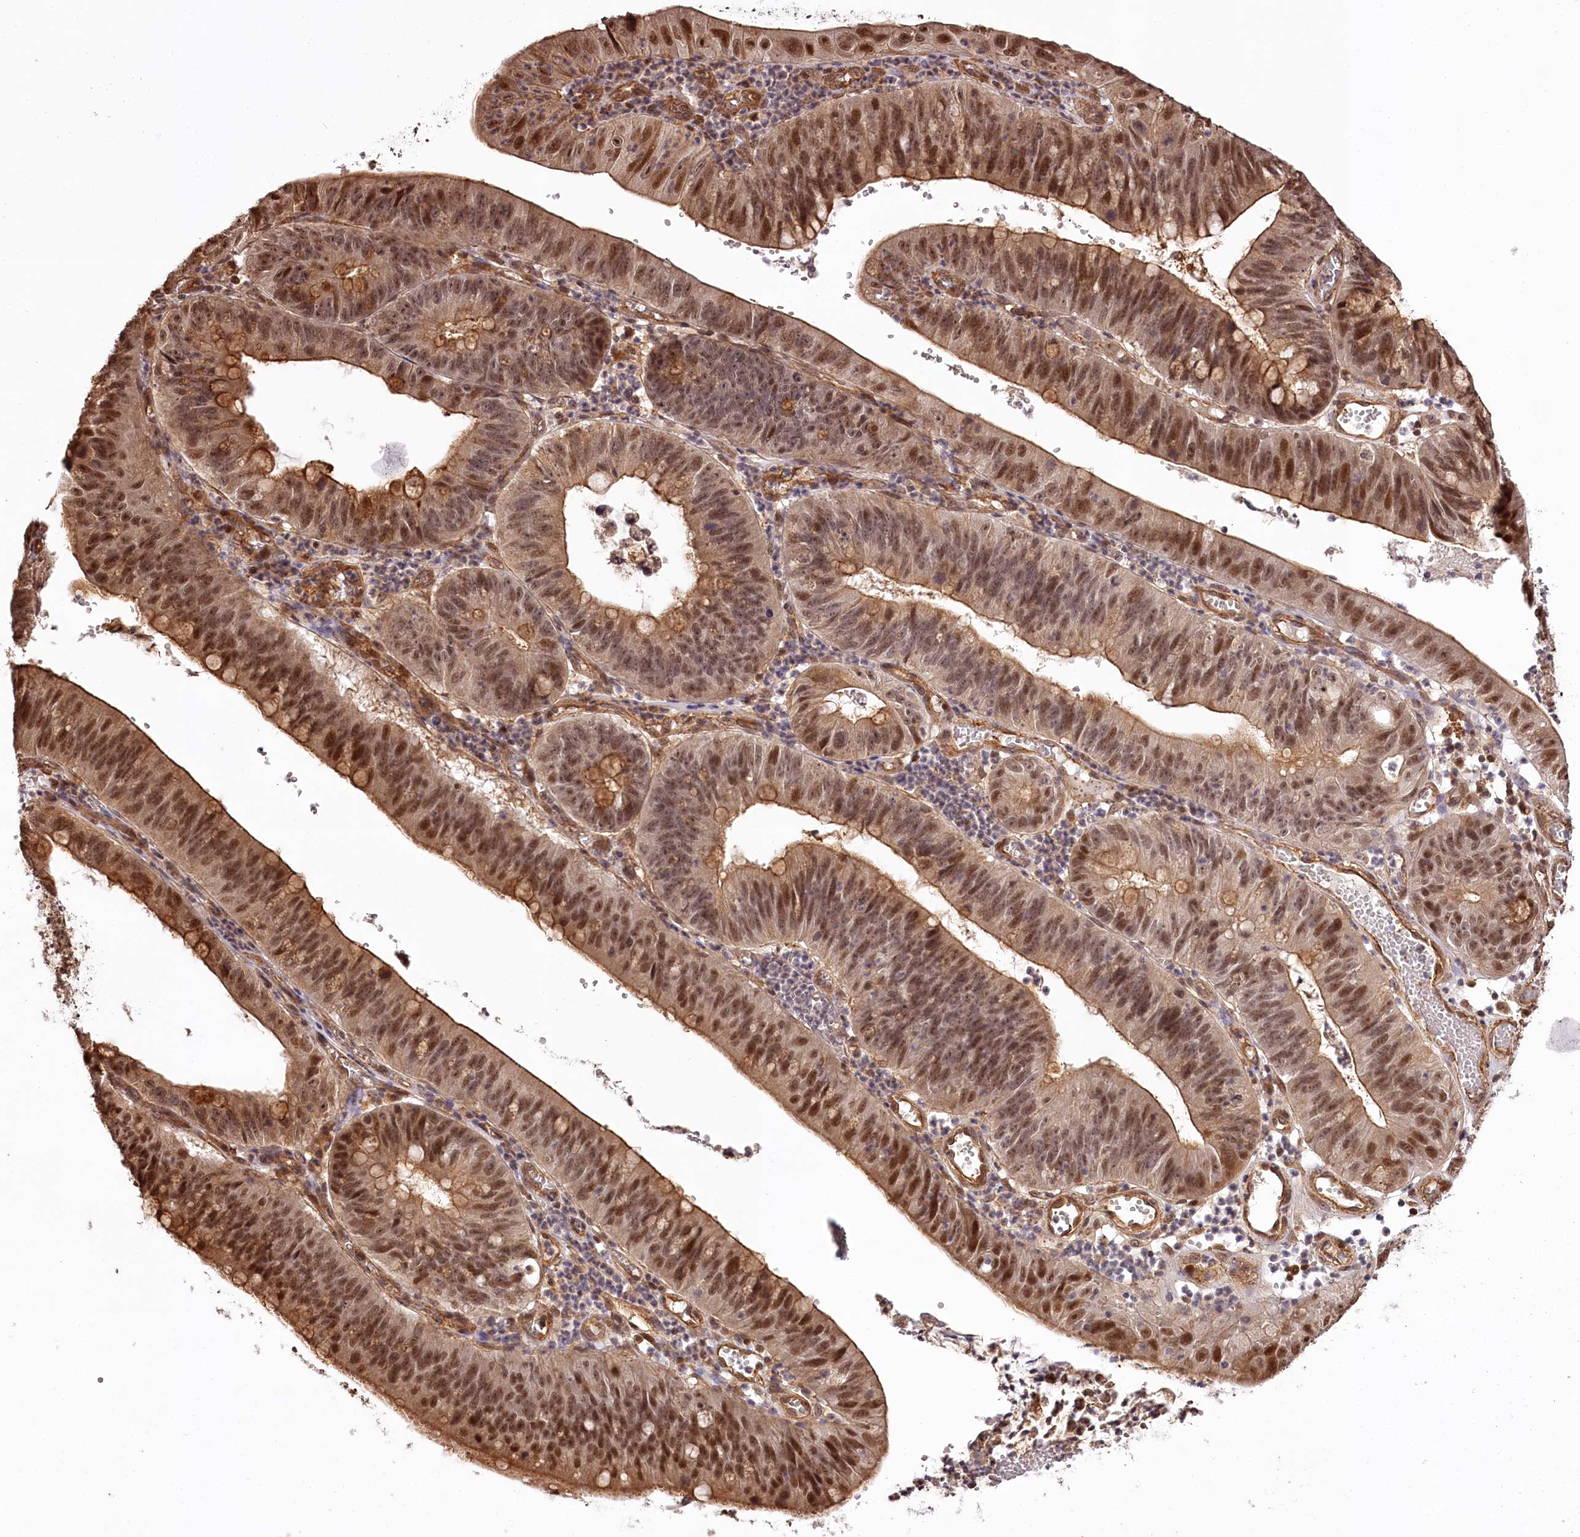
{"staining": {"intensity": "moderate", "quantity": ">75%", "location": "cytoplasmic/membranous,nuclear"}, "tissue": "stomach cancer", "cell_type": "Tumor cells", "image_type": "cancer", "snomed": [{"axis": "morphology", "description": "Adenocarcinoma, NOS"}, {"axis": "topography", "description": "Stomach"}], "caption": "Brown immunohistochemical staining in adenocarcinoma (stomach) reveals moderate cytoplasmic/membranous and nuclear expression in about >75% of tumor cells.", "gene": "TTC33", "patient": {"sex": "male", "age": 59}}